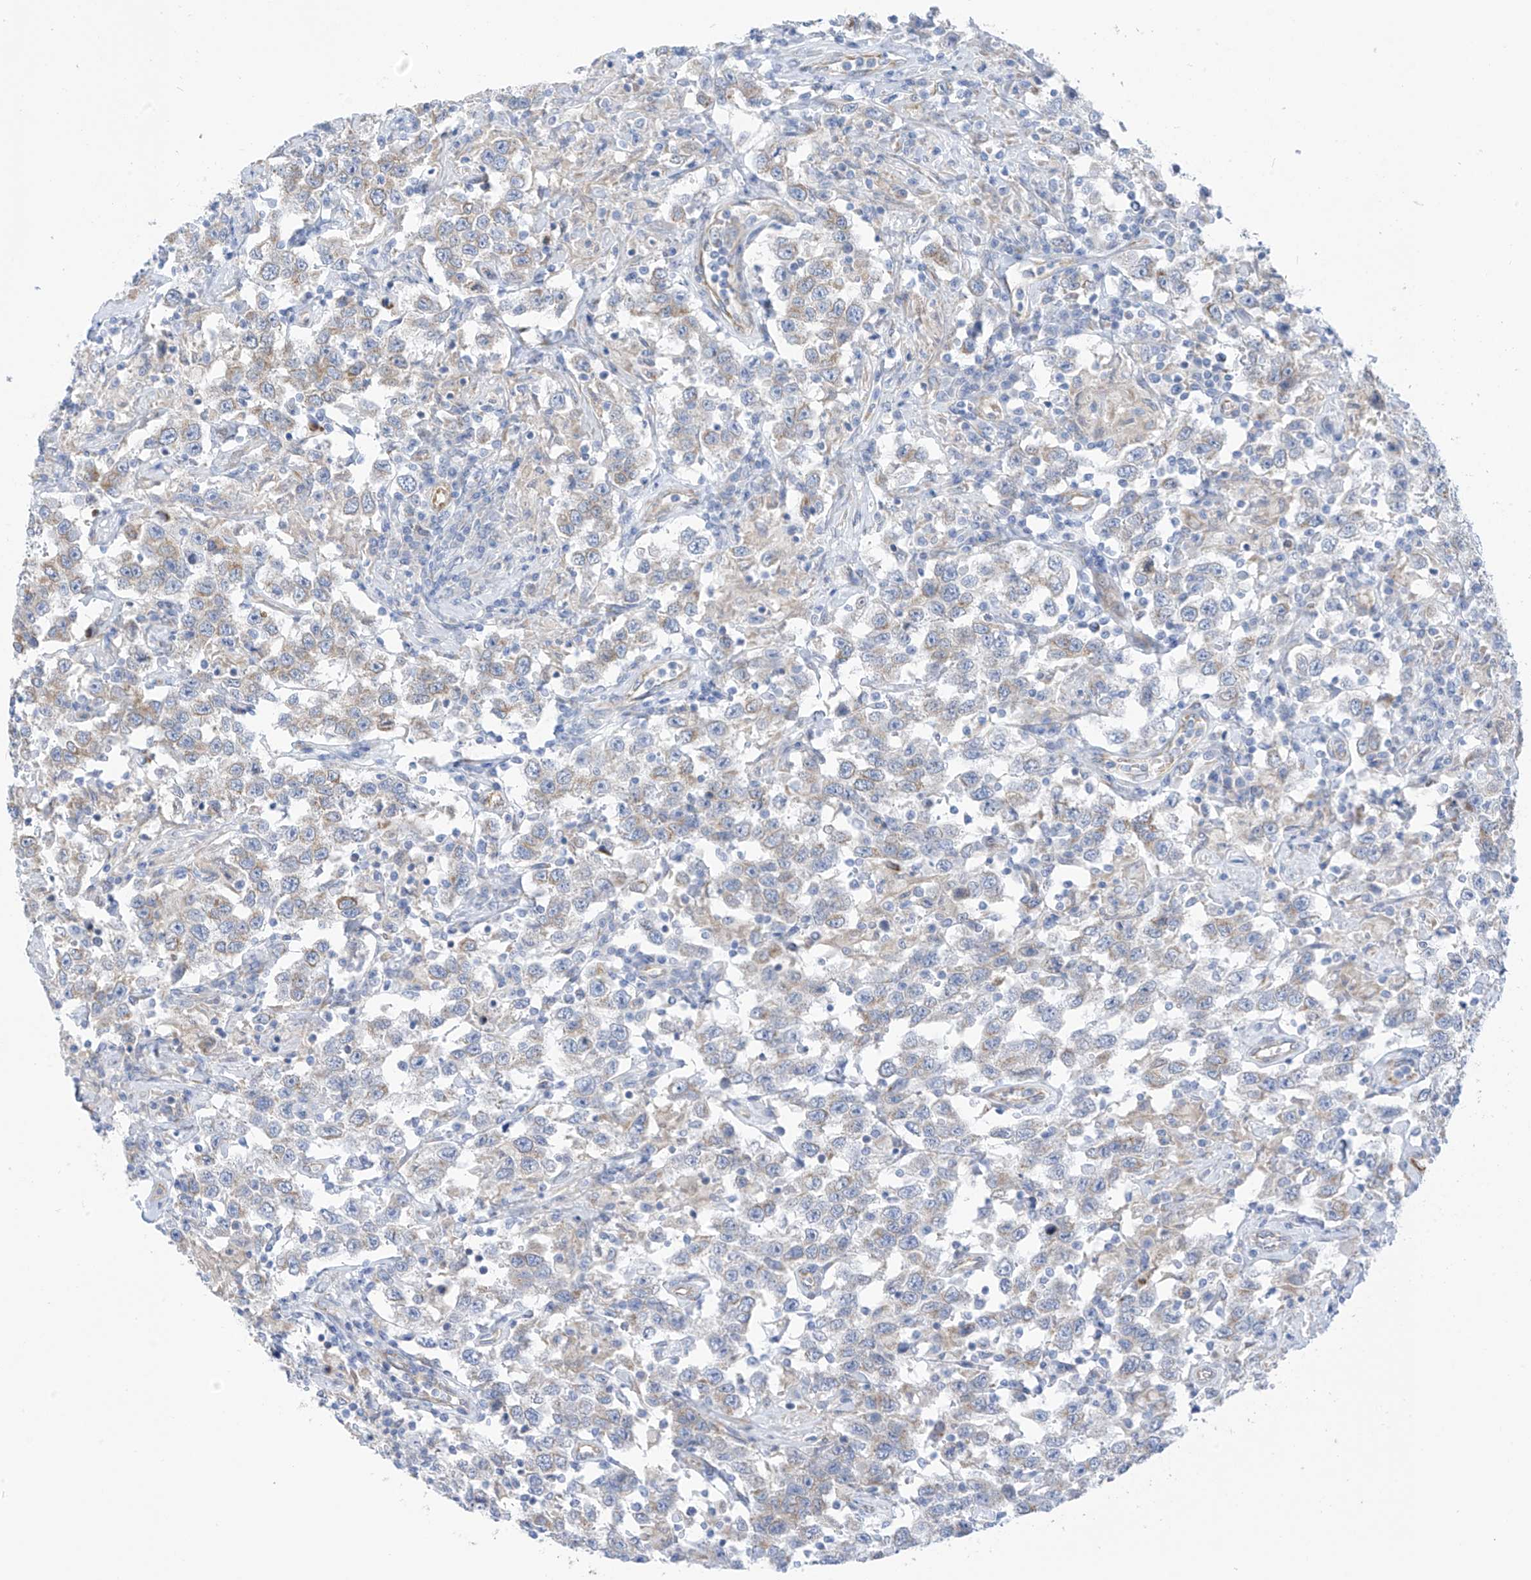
{"staining": {"intensity": "weak", "quantity": "<25%", "location": "cytoplasmic/membranous"}, "tissue": "testis cancer", "cell_type": "Tumor cells", "image_type": "cancer", "snomed": [{"axis": "morphology", "description": "Seminoma, NOS"}, {"axis": "topography", "description": "Testis"}], "caption": "The IHC photomicrograph has no significant staining in tumor cells of testis cancer tissue. Brightfield microscopy of immunohistochemistry (IHC) stained with DAB (brown) and hematoxylin (blue), captured at high magnification.", "gene": "RCN2", "patient": {"sex": "male", "age": 41}}